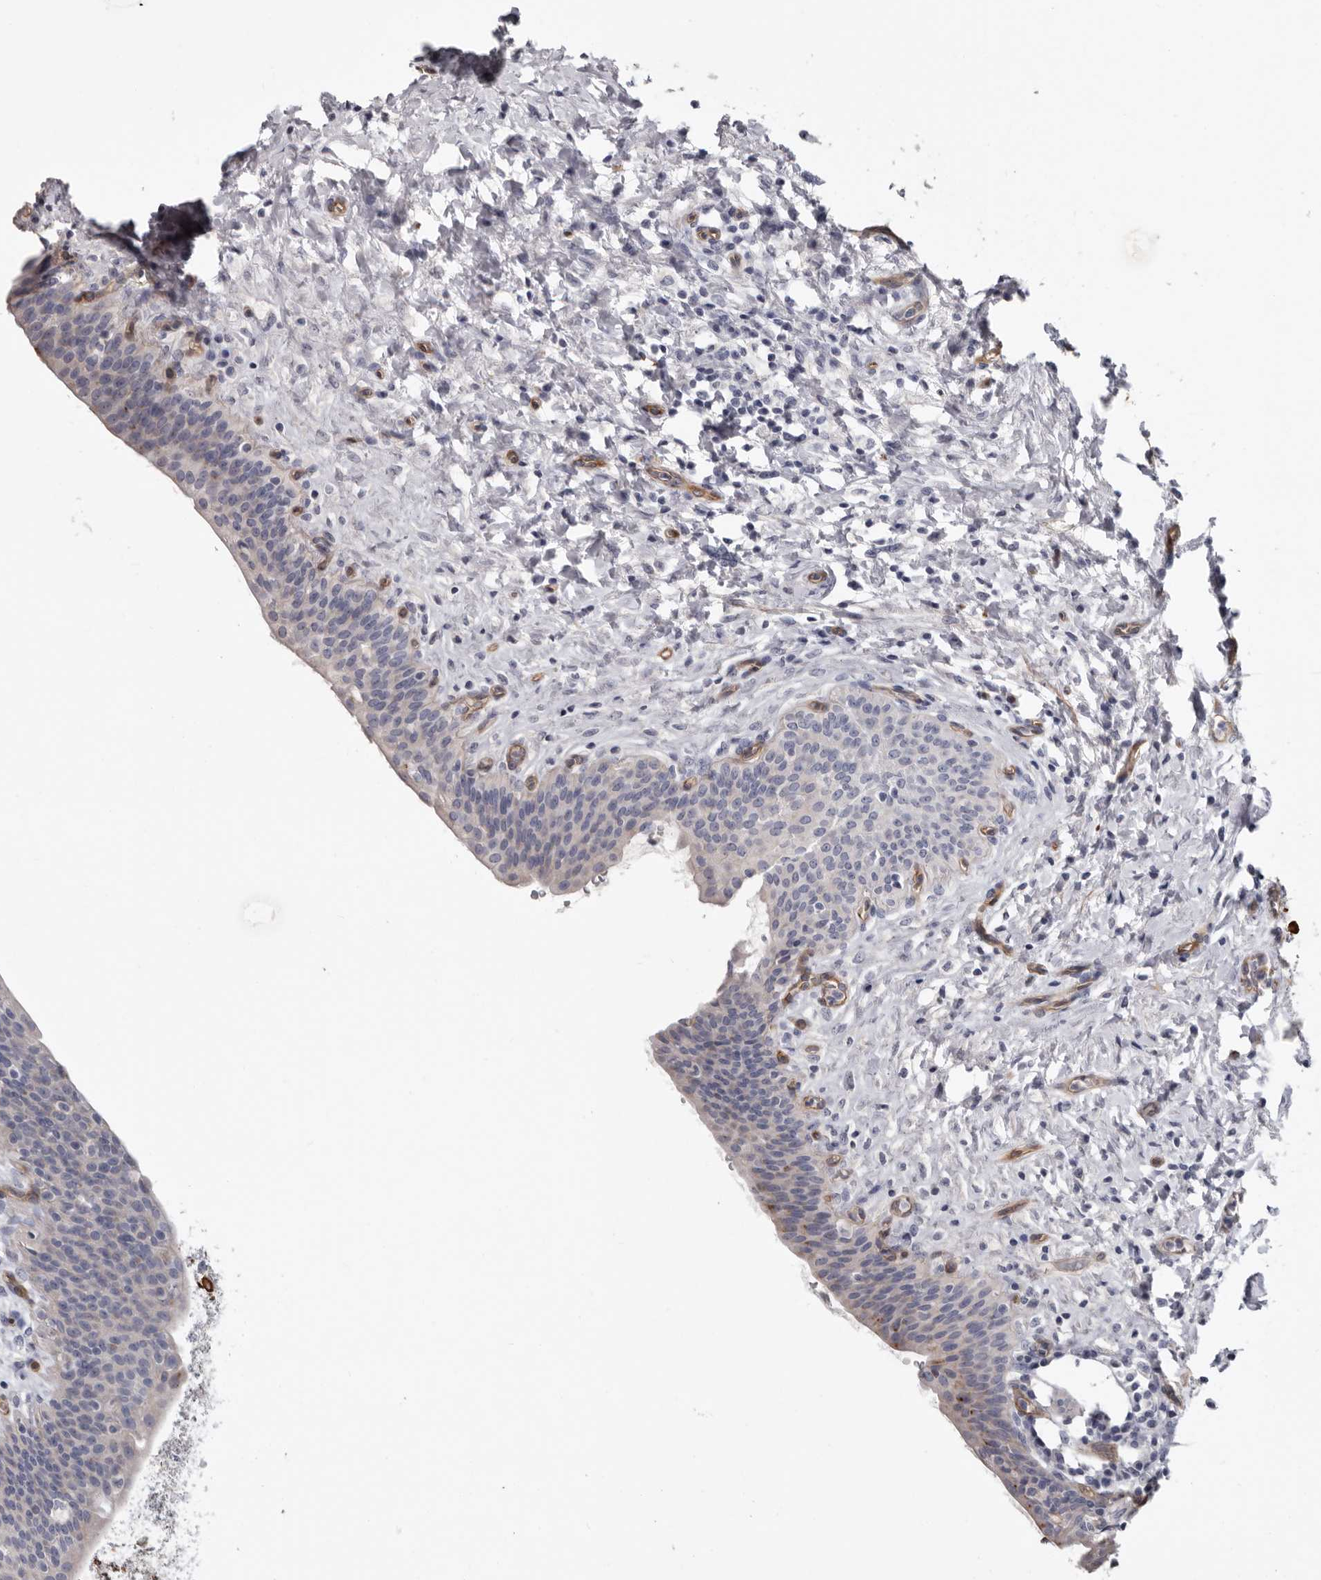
{"staining": {"intensity": "negative", "quantity": "none", "location": "none"}, "tissue": "urinary bladder", "cell_type": "Urothelial cells", "image_type": "normal", "snomed": [{"axis": "morphology", "description": "Normal tissue, NOS"}, {"axis": "topography", "description": "Urinary bladder"}], "caption": "Immunohistochemistry (IHC) photomicrograph of unremarkable urinary bladder stained for a protein (brown), which displays no expression in urothelial cells.", "gene": "ADGRL4", "patient": {"sex": "male", "age": 83}}